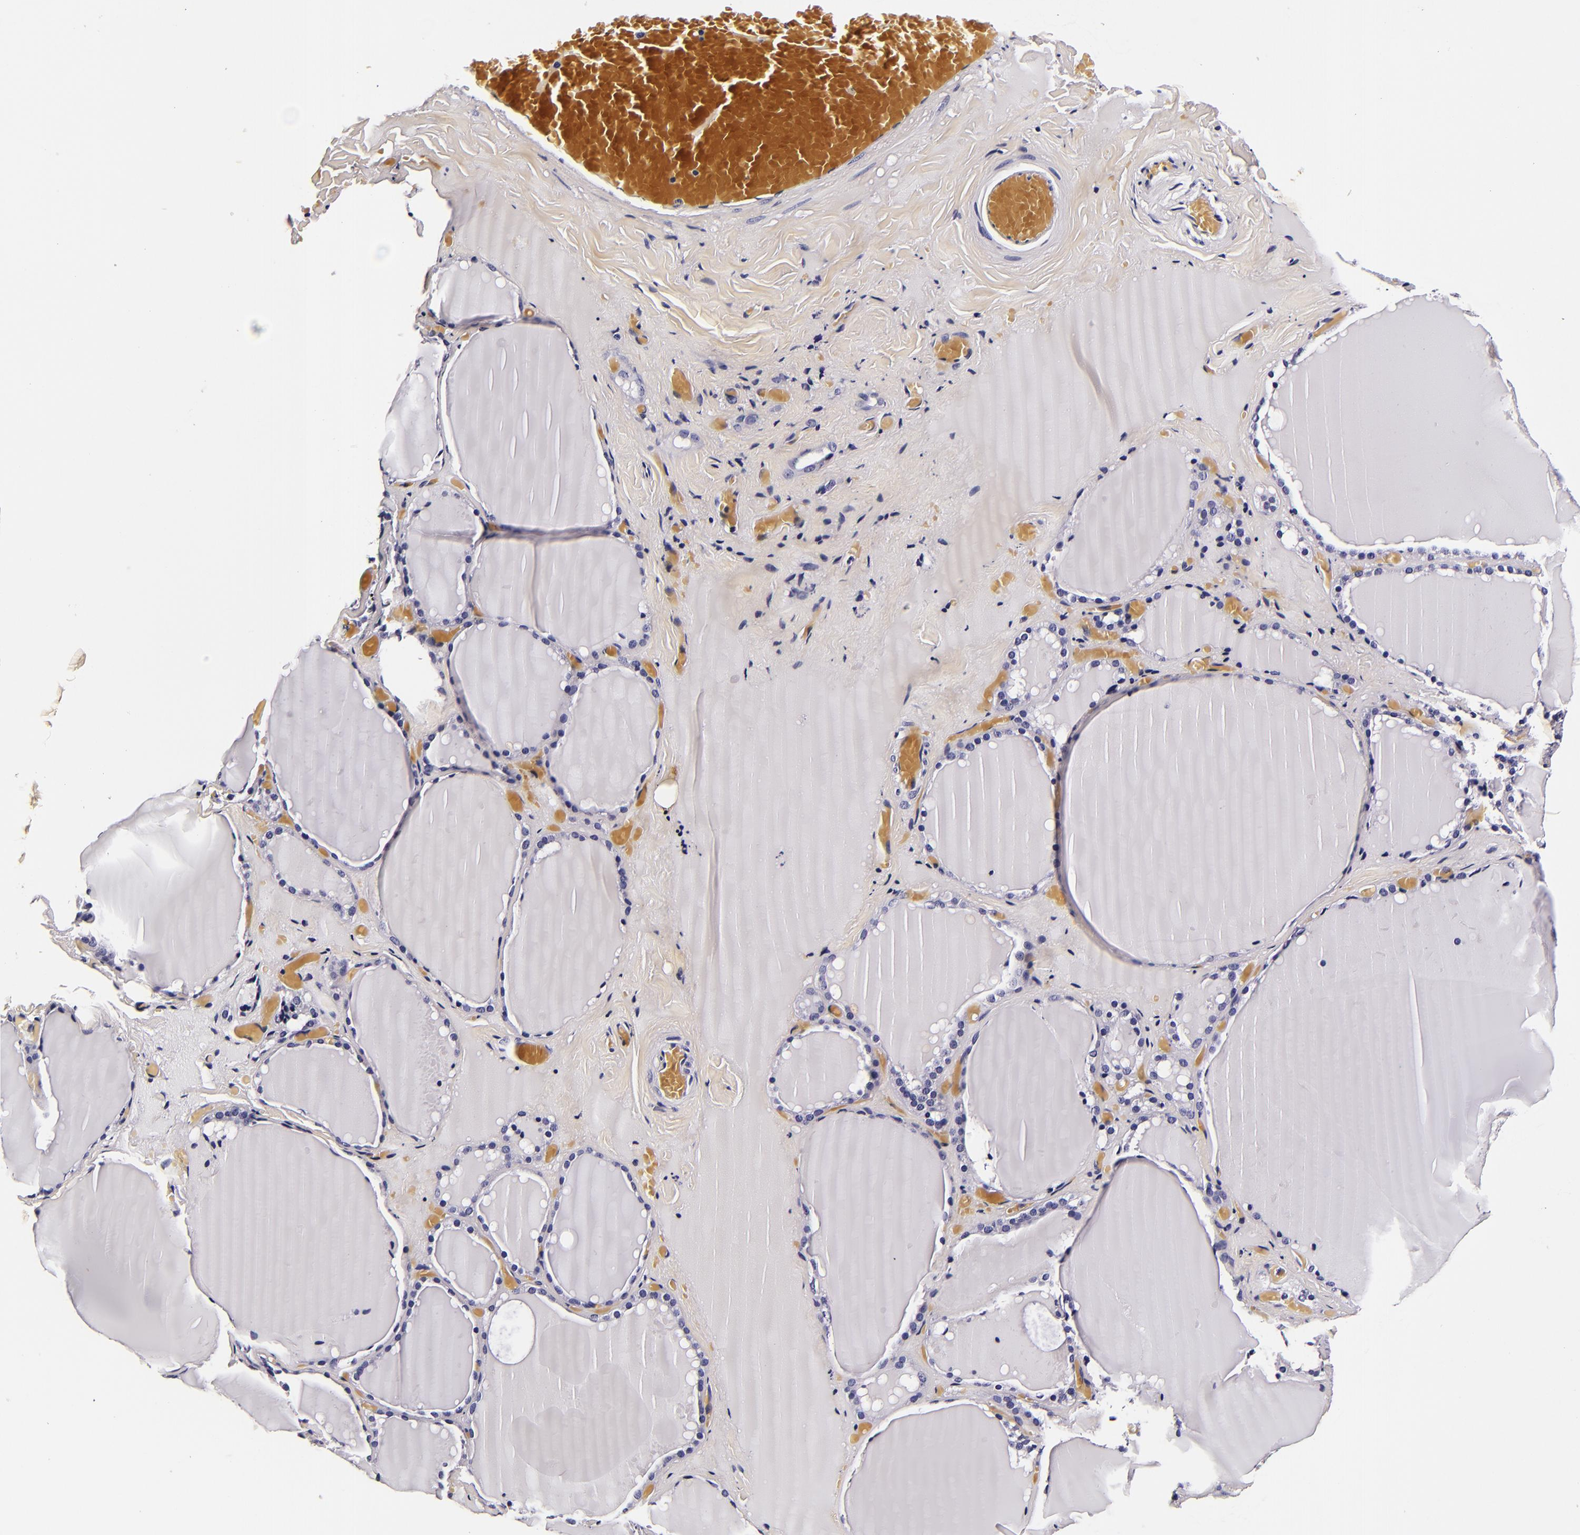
{"staining": {"intensity": "negative", "quantity": "none", "location": "none"}, "tissue": "thyroid gland", "cell_type": "Glandular cells", "image_type": "normal", "snomed": [{"axis": "morphology", "description": "Normal tissue, NOS"}, {"axis": "topography", "description": "Thyroid gland"}], "caption": "There is no significant staining in glandular cells of thyroid gland. (DAB (3,3'-diaminobenzidine) IHC, high magnification).", "gene": "FBN1", "patient": {"sex": "female", "age": 22}}